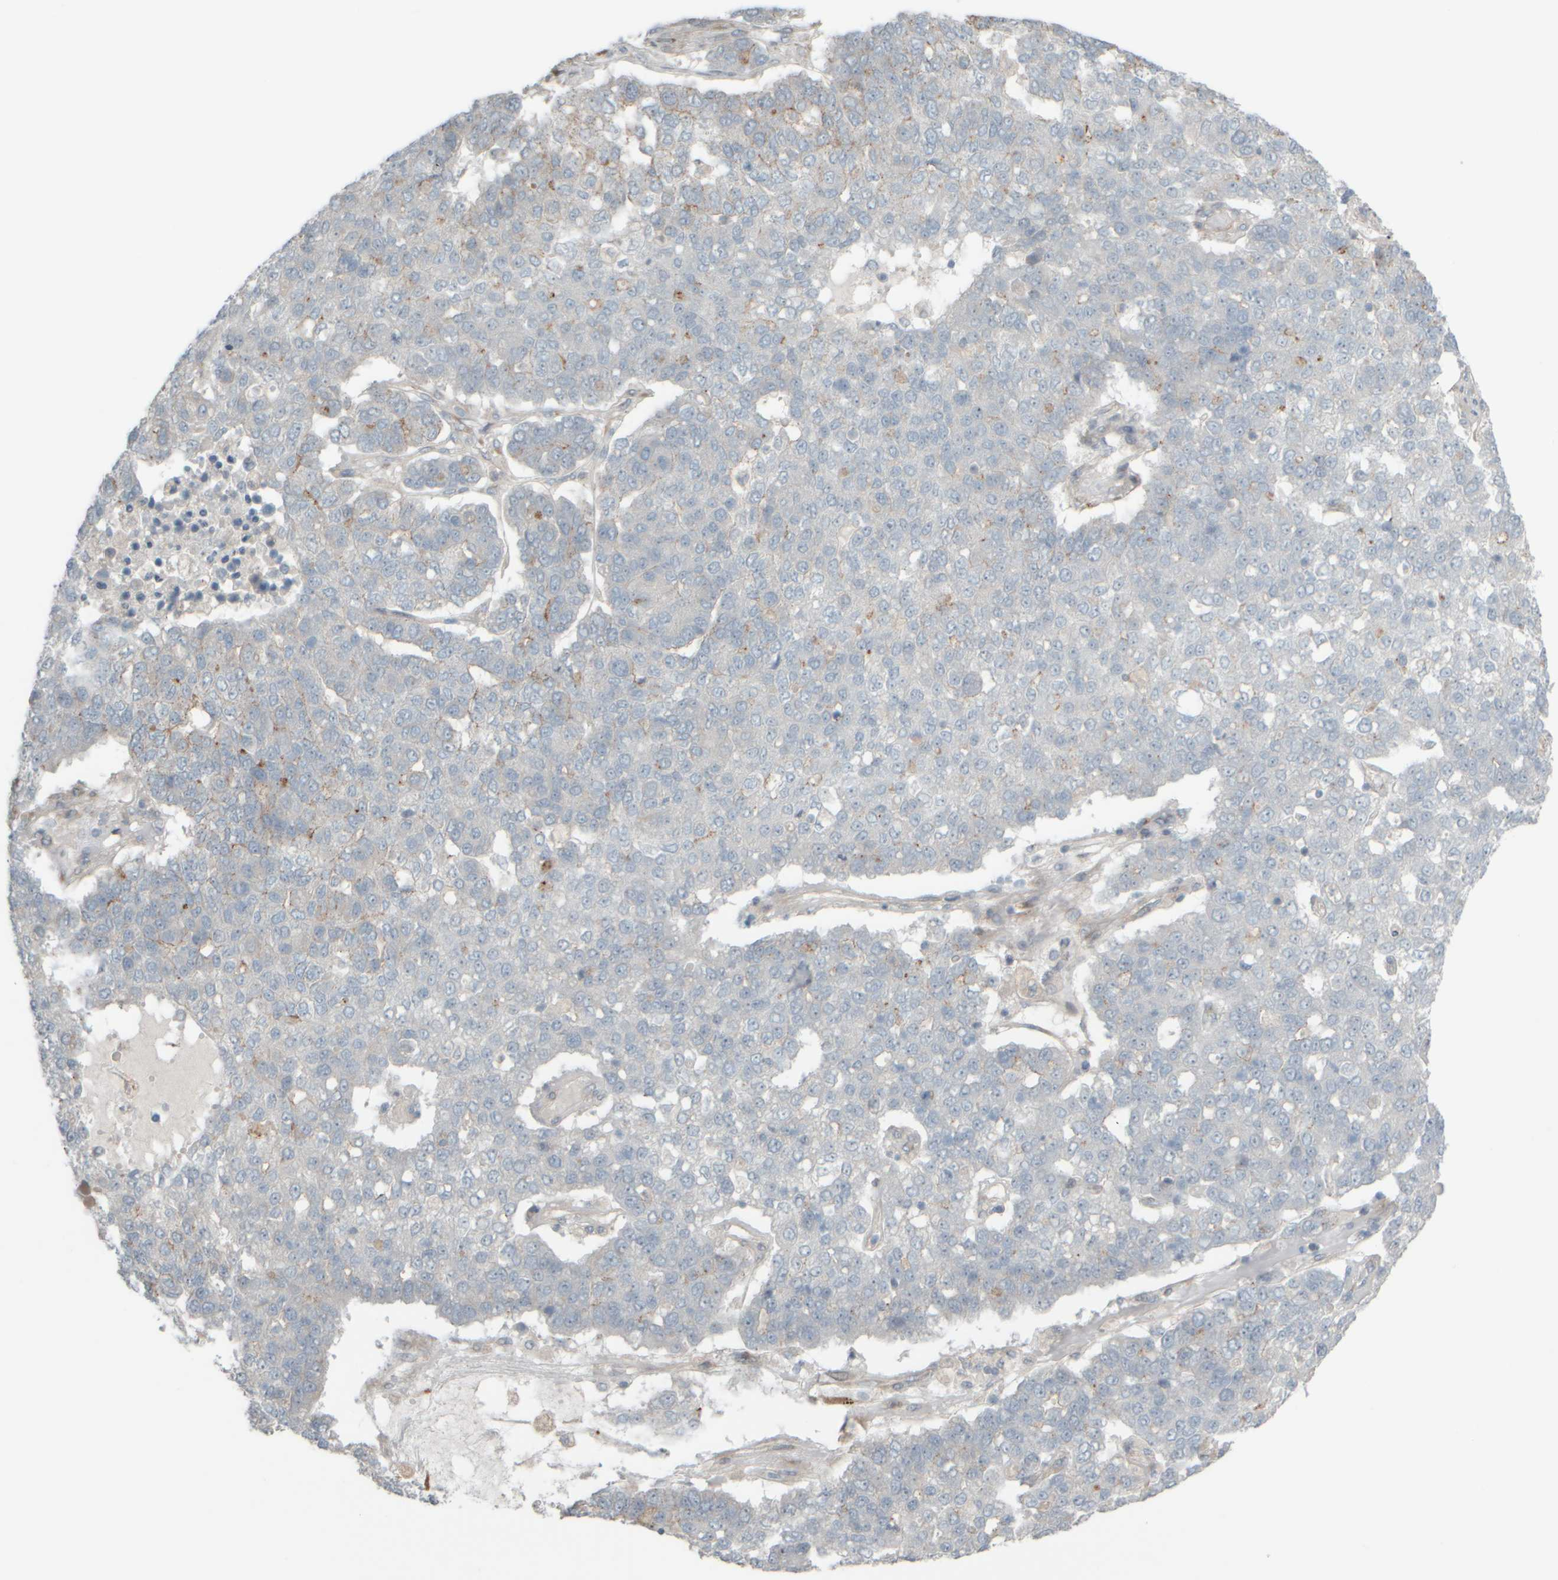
{"staining": {"intensity": "negative", "quantity": "none", "location": "none"}, "tissue": "pancreatic cancer", "cell_type": "Tumor cells", "image_type": "cancer", "snomed": [{"axis": "morphology", "description": "Adenocarcinoma, NOS"}, {"axis": "topography", "description": "Pancreas"}], "caption": "DAB immunohistochemical staining of pancreatic cancer (adenocarcinoma) displays no significant expression in tumor cells.", "gene": "HGS", "patient": {"sex": "female", "age": 61}}